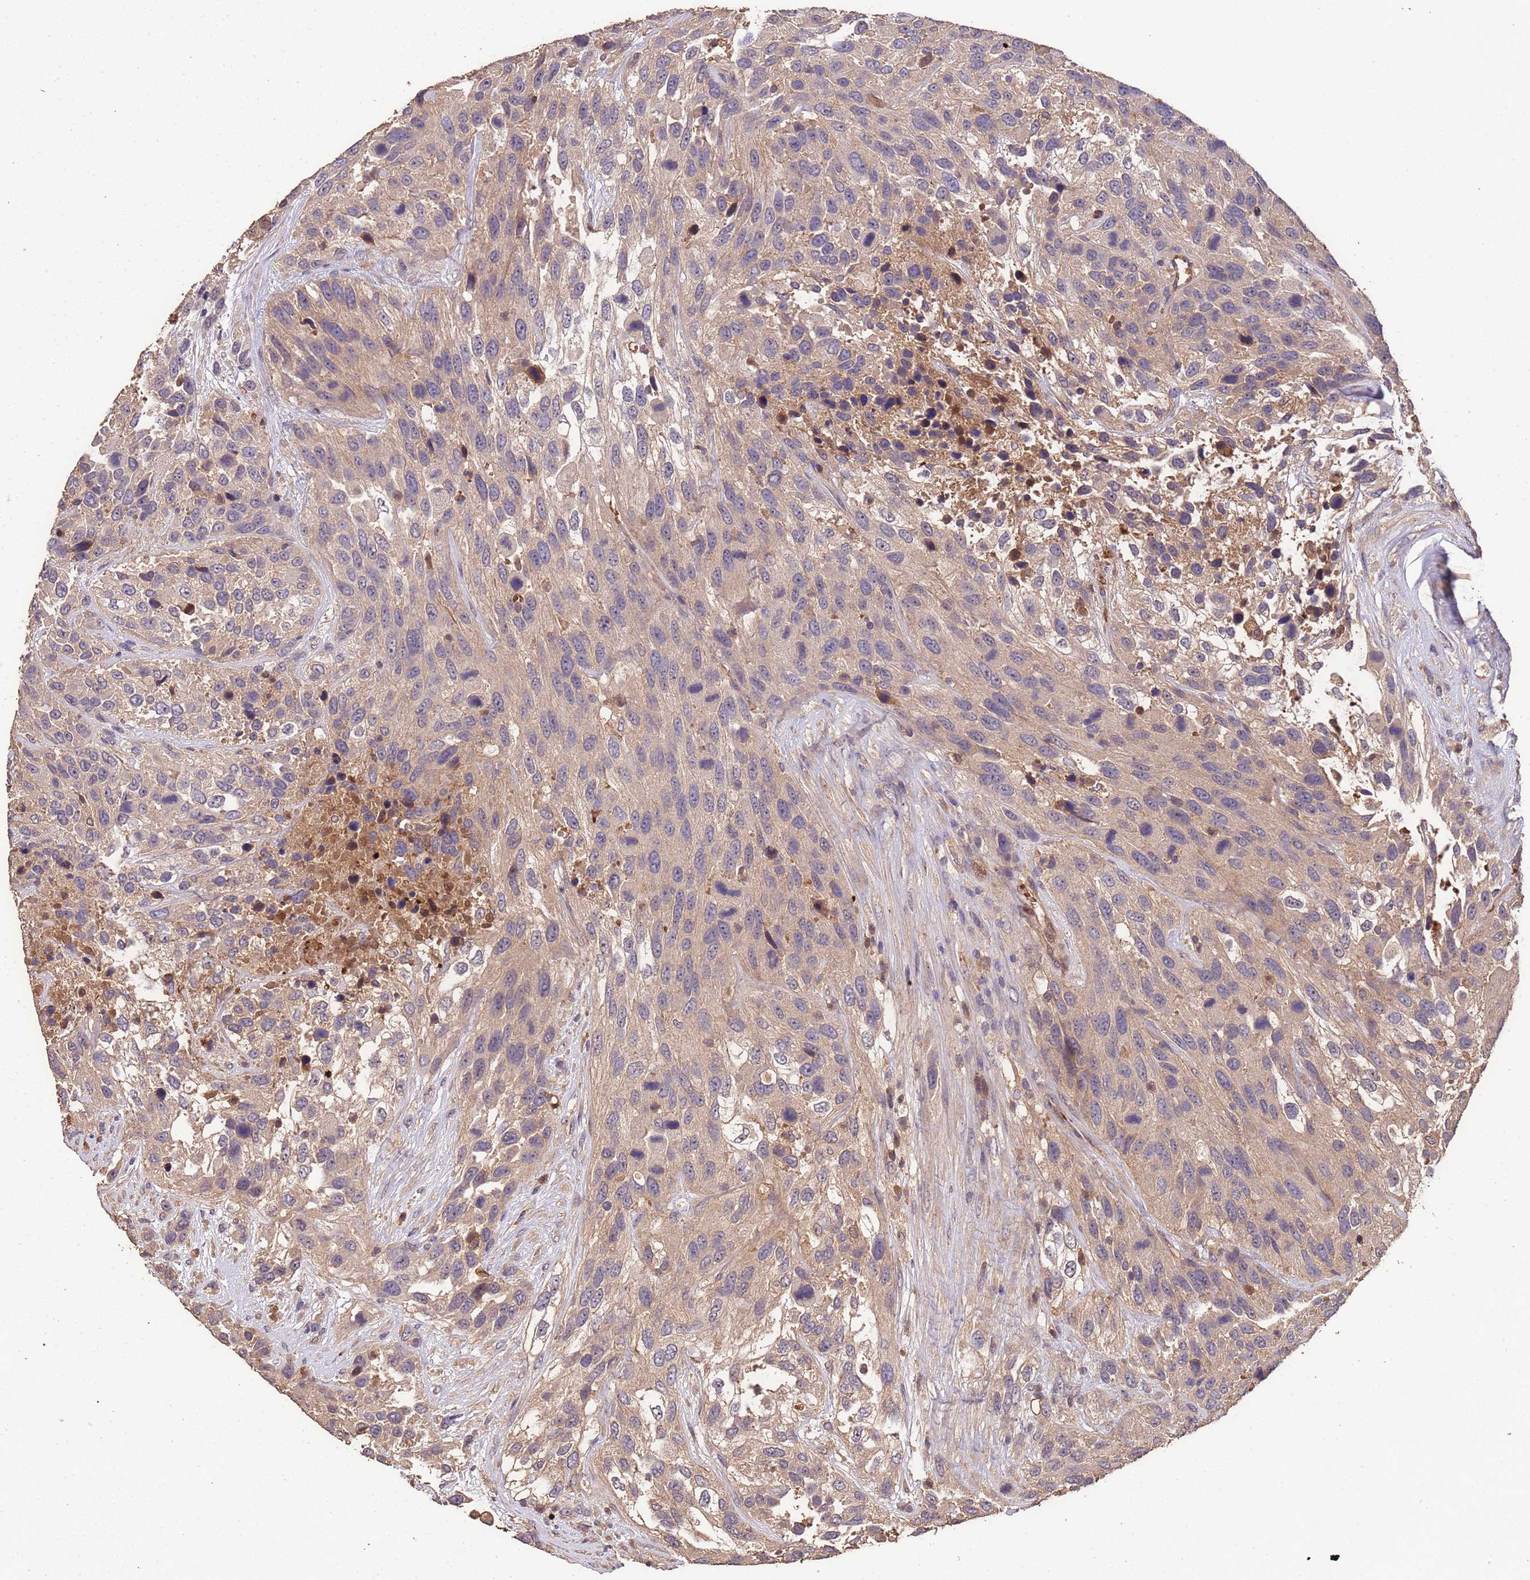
{"staining": {"intensity": "weak", "quantity": "<25%", "location": "cytoplasmic/membranous"}, "tissue": "urothelial cancer", "cell_type": "Tumor cells", "image_type": "cancer", "snomed": [{"axis": "morphology", "description": "Urothelial carcinoma, High grade"}, {"axis": "topography", "description": "Urinary bladder"}], "caption": "Tumor cells show no significant positivity in urothelial cancer.", "gene": "CCDC184", "patient": {"sex": "female", "age": 70}}